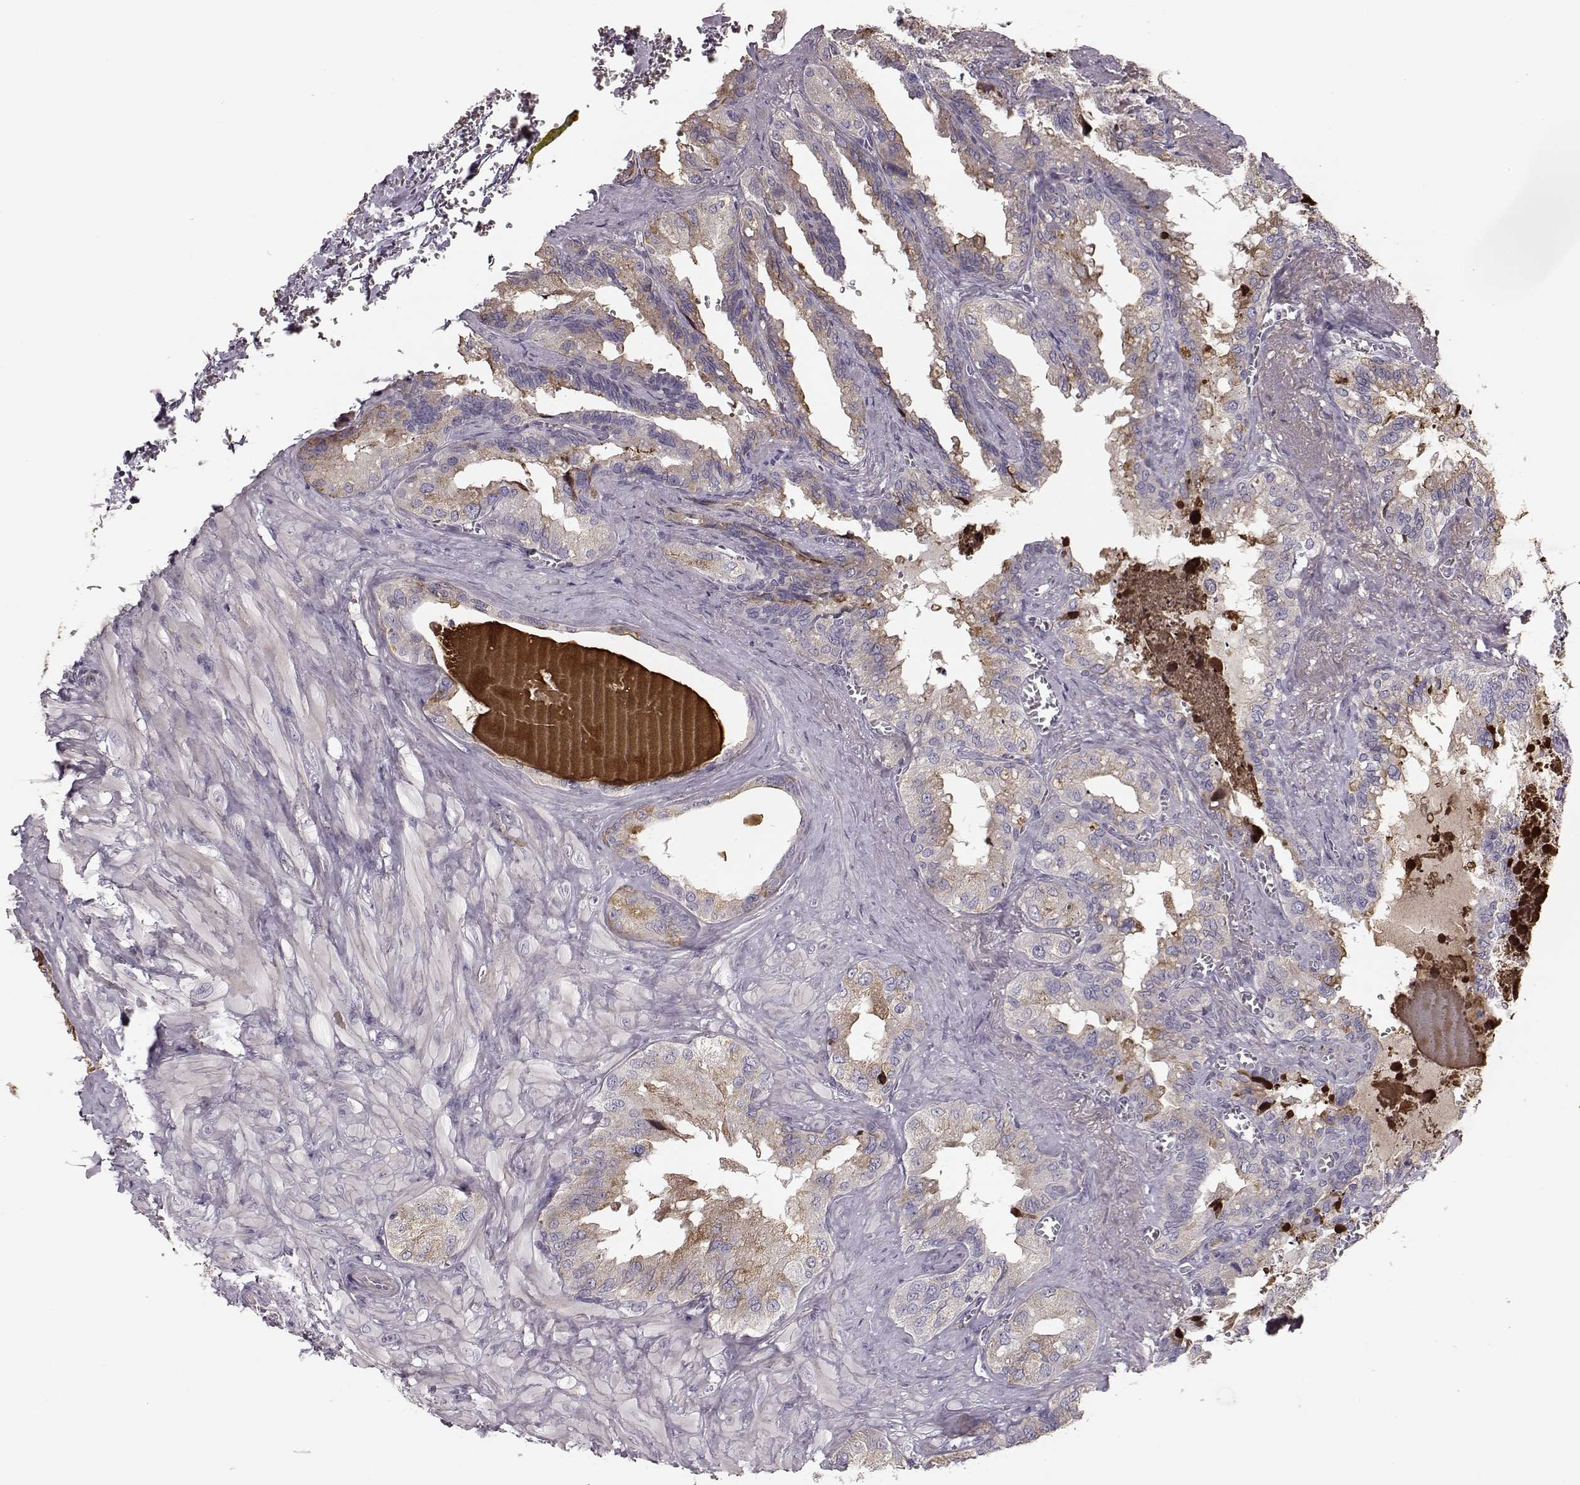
{"staining": {"intensity": "weak", "quantity": "25%-75%", "location": "cytoplasmic/membranous"}, "tissue": "seminal vesicle", "cell_type": "Glandular cells", "image_type": "normal", "snomed": [{"axis": "morphology", "description": "Normal tissue, NOS"}, {"axis": "topography", "description": "Seminal veicle"}], "caption": "Weak cytoplasmic/membranous expression is identified in about 25%-75% of glandular cells in benign seminal vesicle. Using DAB (3,3'-diaminobenzidine) (brown) and hematoxylin (blue) stains, captured at high magnification using brightfield microscopy.", "gene": "GPR50", "patient": {"sex": "male", "age": 72}}